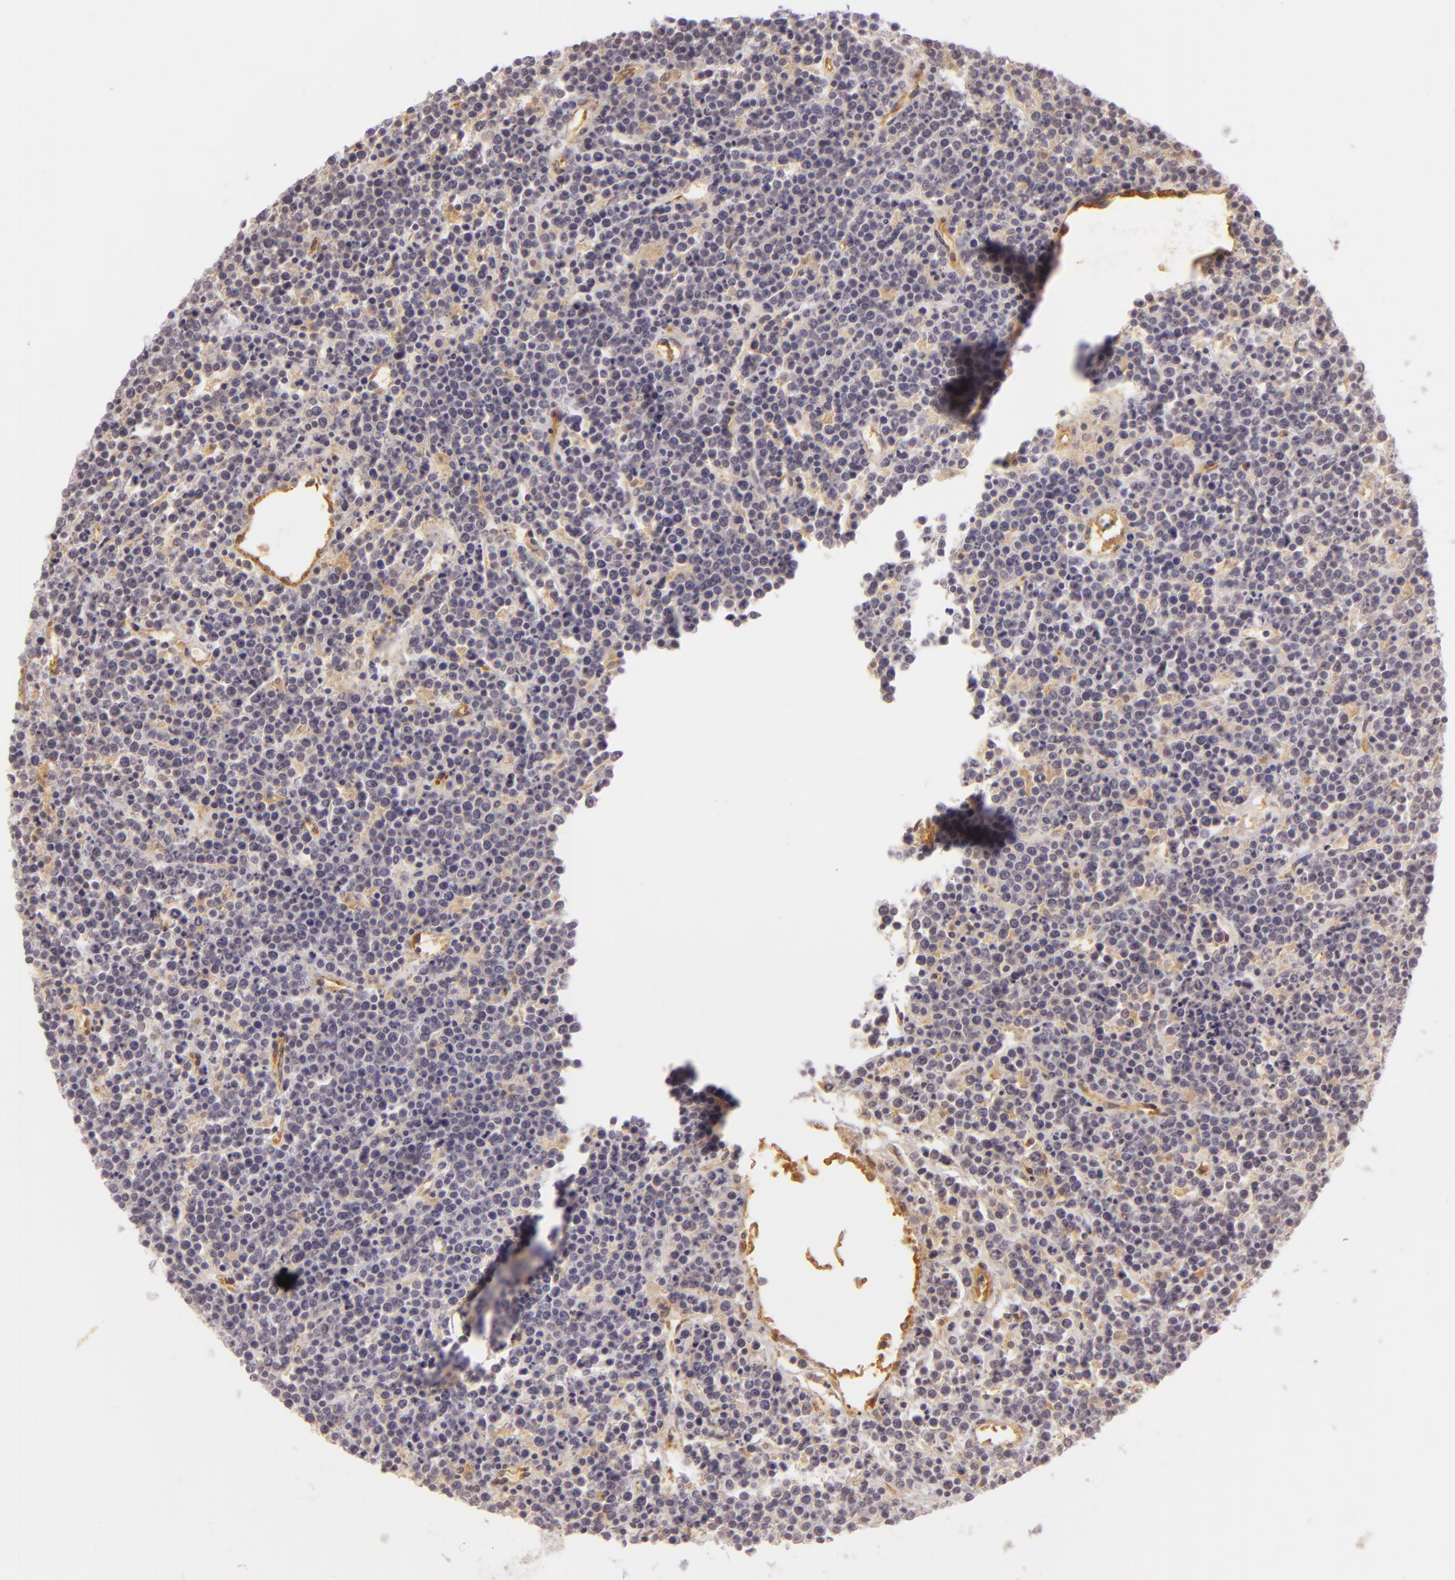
{"staining": {"intensity": "negative", "quantity": "none", "location": "none"}, "tissue": "lymphoma", "cell_type": "Tumor cells", "image_type": "cancer", "snomed": [{"axis": "morphology", "description": "Malignant lymphoma, non-Hodgkin's type, High grade"}, {"axis": "topography", "description": "Ovary"}], "caption": "High magnification brightfield microscopy of malignant lymphoma, non-Hodgkin's type (high-grade) stained with DAB (3,3'-diaminobenzidine) (brown) and counterstained with hematoxylin (blue): tumor cells show no significant positivity.", "gene": "CD59", "patient": {"sex": "female", "age": 56}}